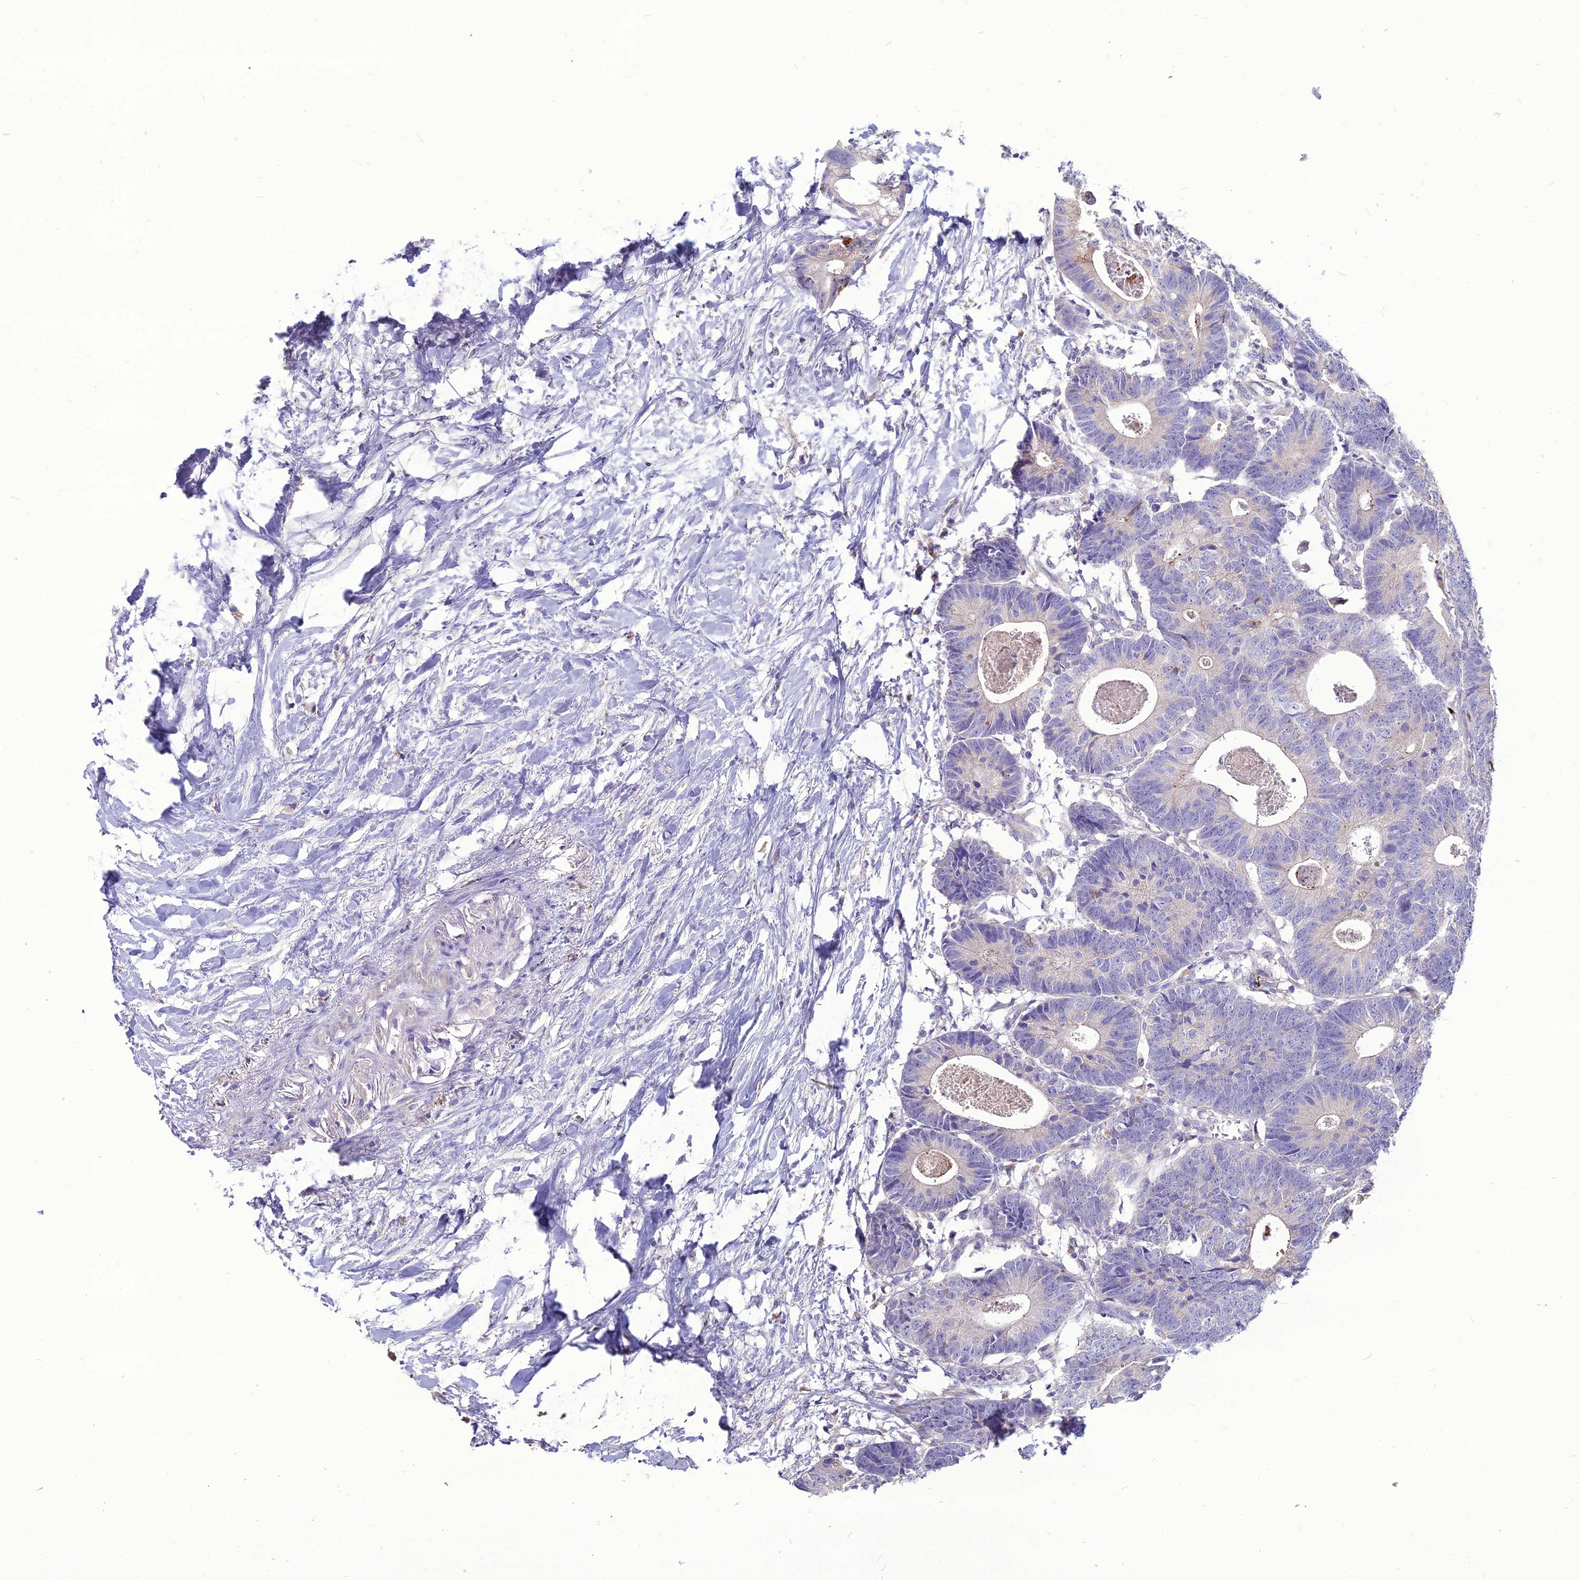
{"staining": {"intensity": "negative", "quantity": "none", "location": "none"}, "tissue": "colorectal cancer", "cell_type": "Tumor cells", "image_type": "cancer", "snomed": [{"axis": "morphology", "description": "Adenocarcinoma, NOS"}, {"axis": "topography", "description": "Colon"}], "caption": "DAB immunohistochemical staining of colorectal cancer displays no significant staining in tumor cells. (Stains: DAB (3,3'-diaminobenzidine) IHC with hematoxylin counter stain, Microscopy: brightfield microscopy at high magnification).", "gene": "PCED1B", "patient": {"sex": "female", "age": 57}}